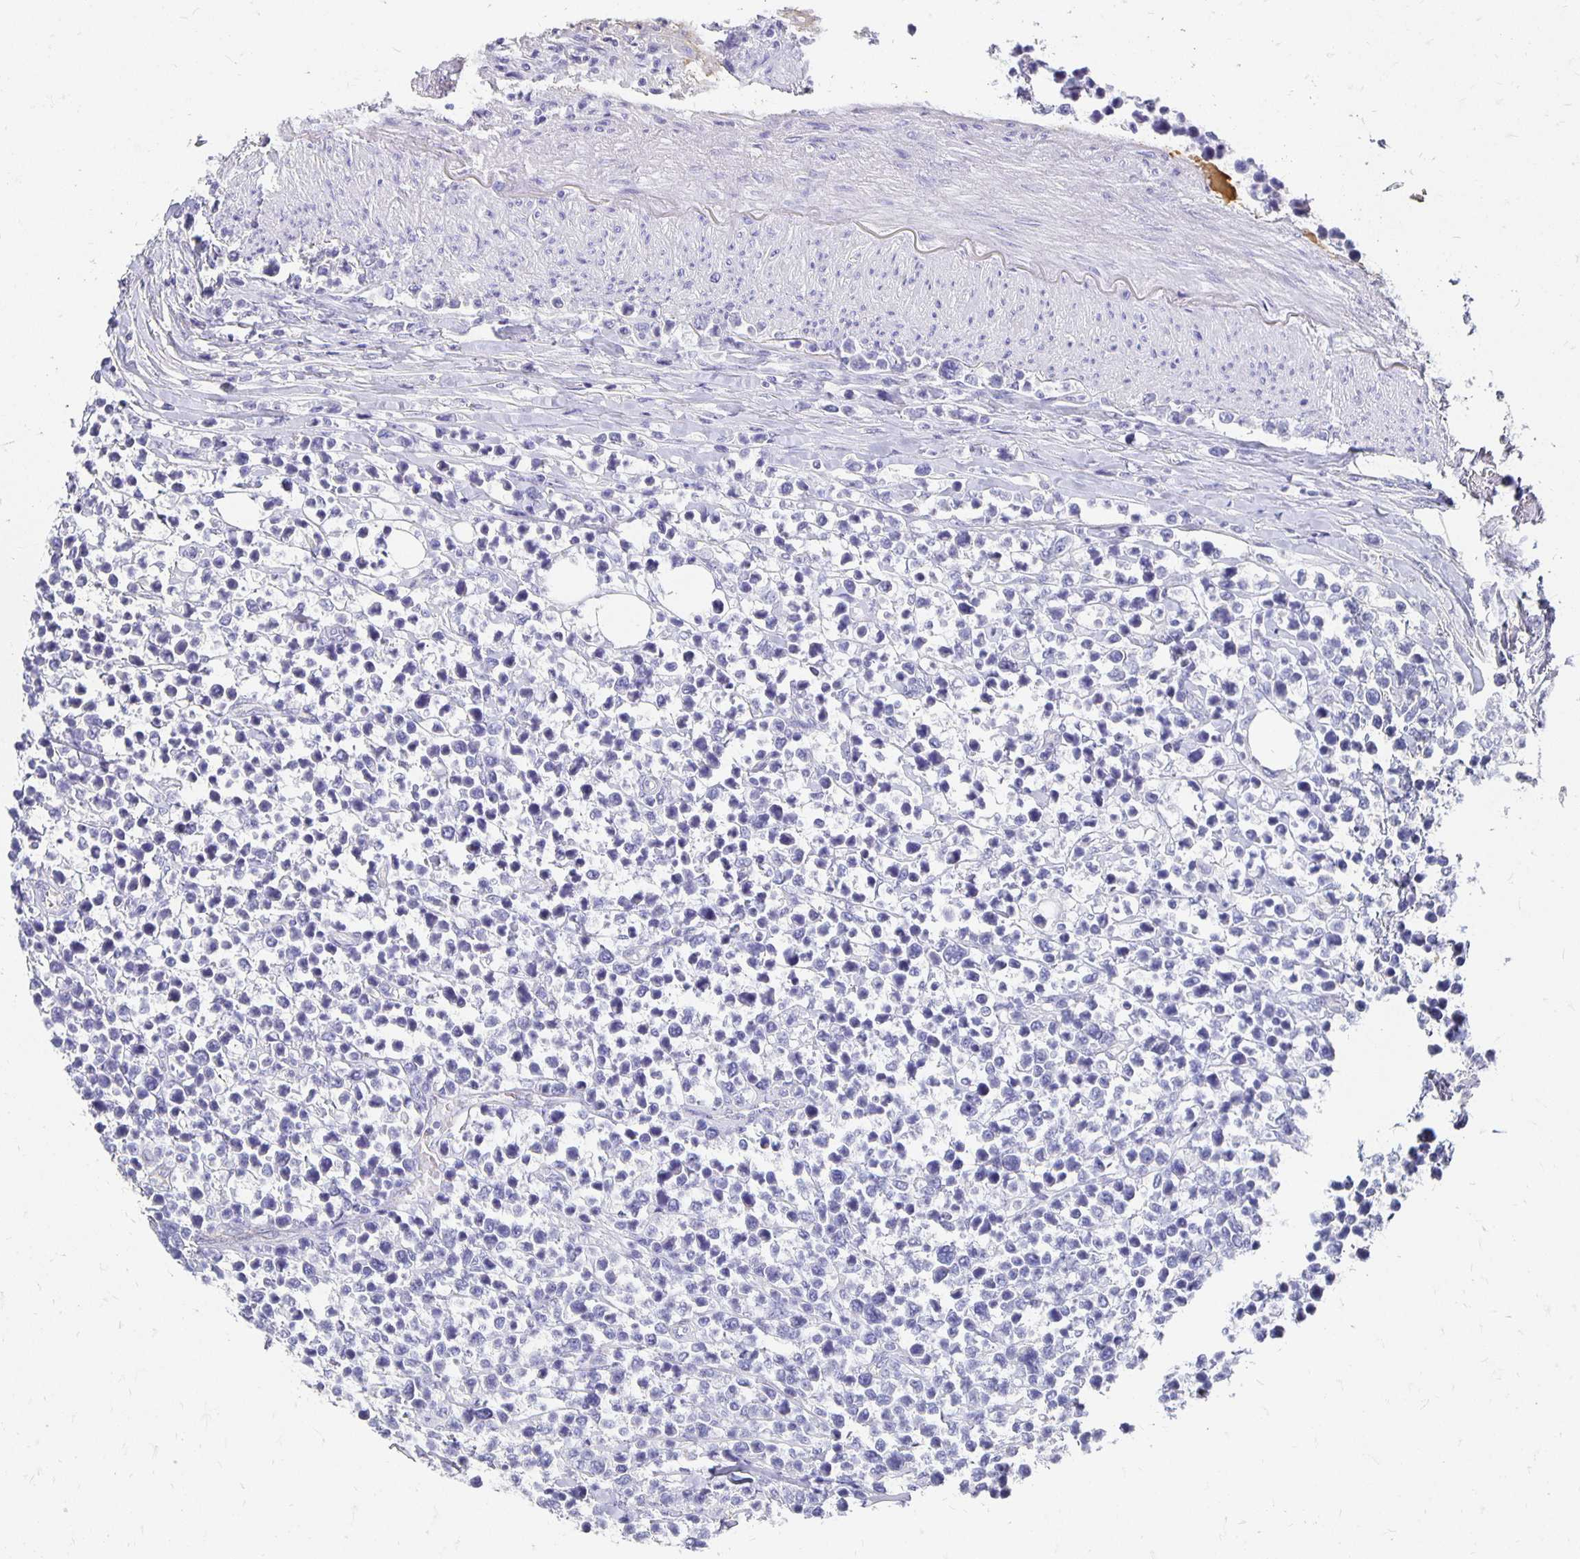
{"staining": {"intensity": "negative", "quantity": "none", "location": "none"}, "tissue": "lymphoma", "cell_type": "Tumor cells", "image_type": "cancer", "snomed": [{"axis": "morphology", "description": "Malignant lymphoma, non-Hodgkin's type, High grade"}, {"axis": "topography", "description": "Soft tissue"}], "caption": "Immunohistochemical staining of lymphoma reveals no significant positivity in tumor cells.", "gene": "APOB", "patient": {"sex": "female", "age": 56}}